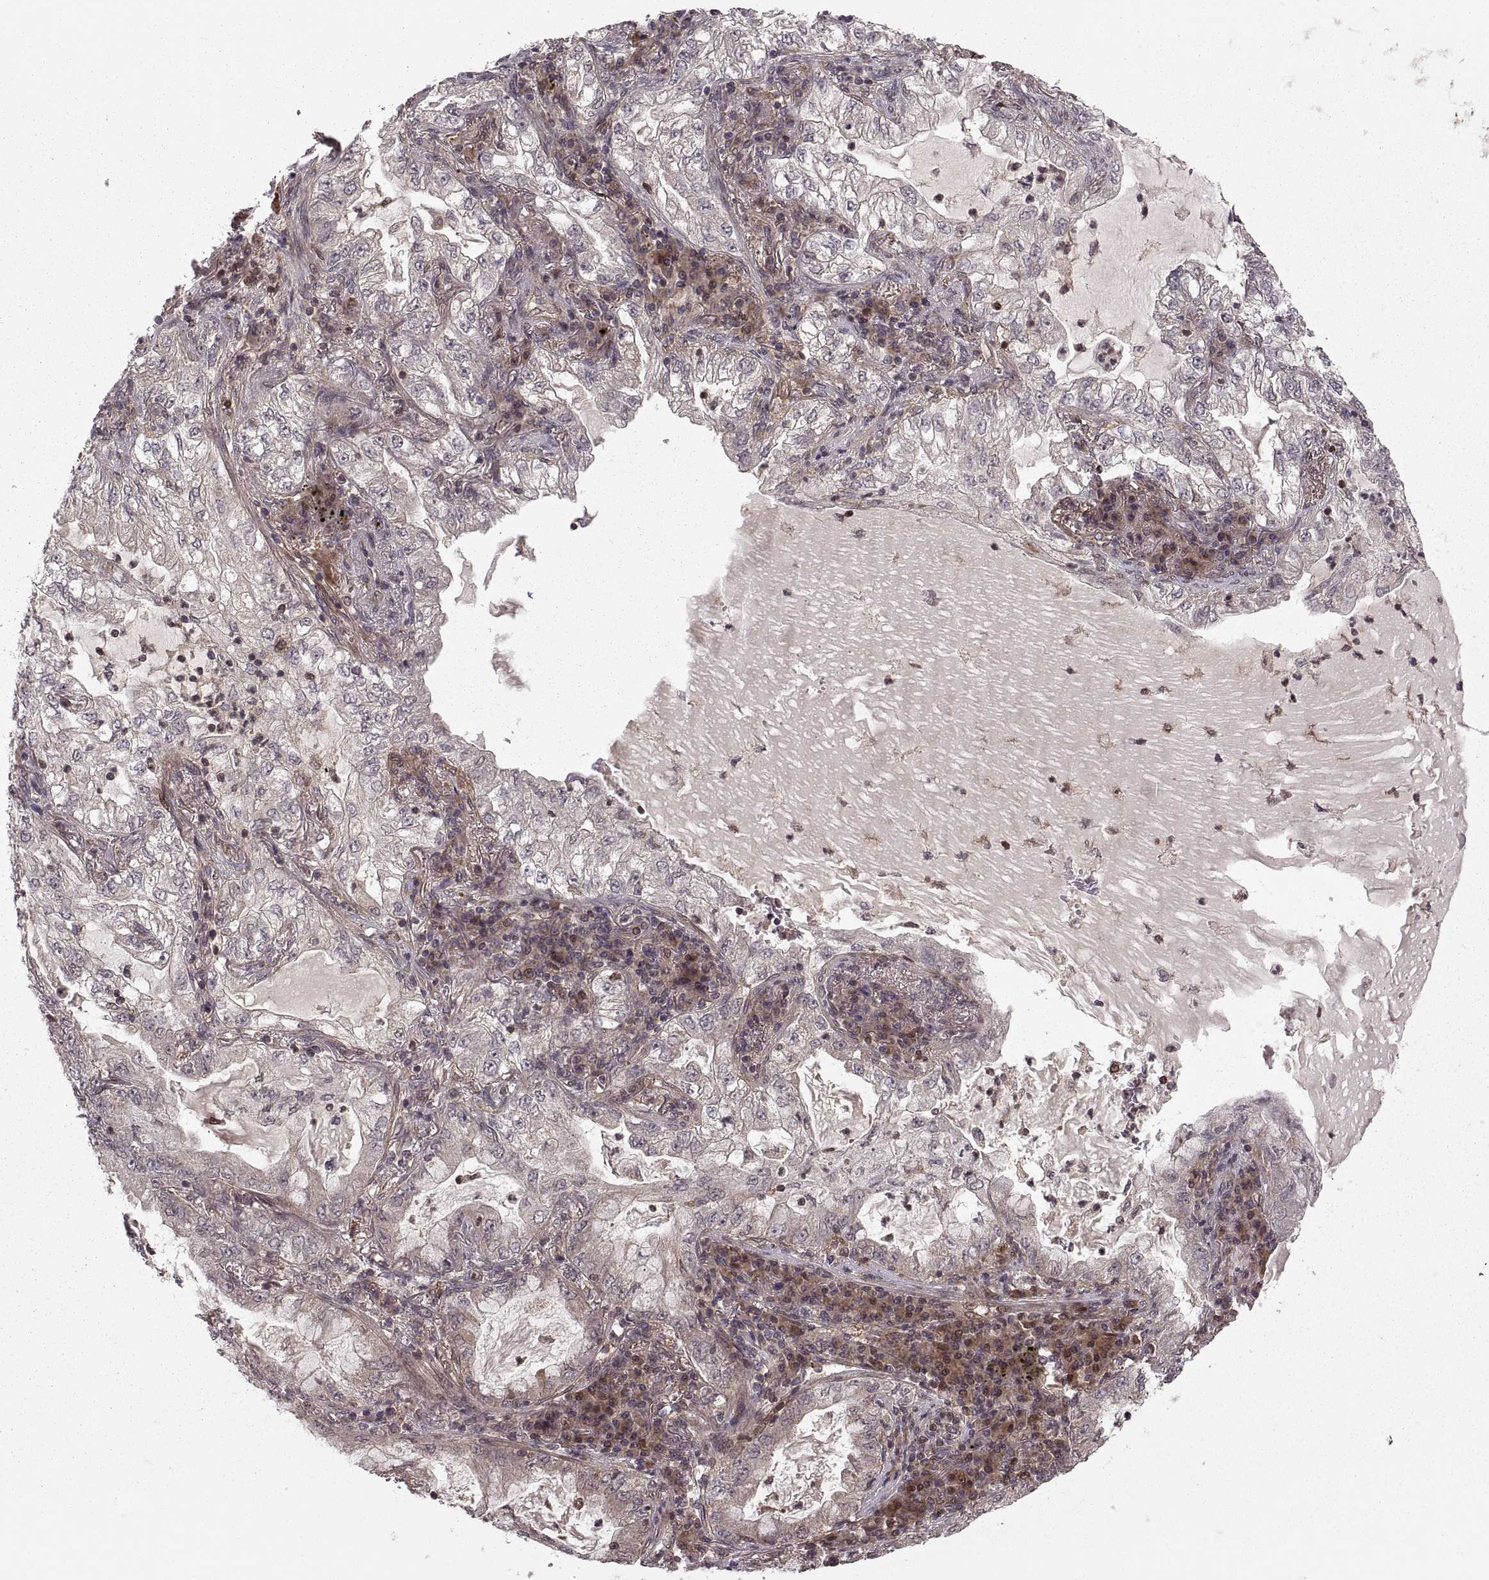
{"staining": {"intensity": "negative", "quantity": "none", "location": "none"}, "tissue": "lung cancer", "cell_type": "Tumor cells", "image_type": "cancer", "snomed": [{"axis": "morphology", "description": "Adenocarcinoma, NOS"}, {"axis": "topography", "description": "Lung"}], "caption": "Lung cancer (adenocarcinoma) was stained to show a protein in brown. There is no significant staining in tumor cells.", "gene": "DEDD", "patient": {"sex": "female", "age": 73}}